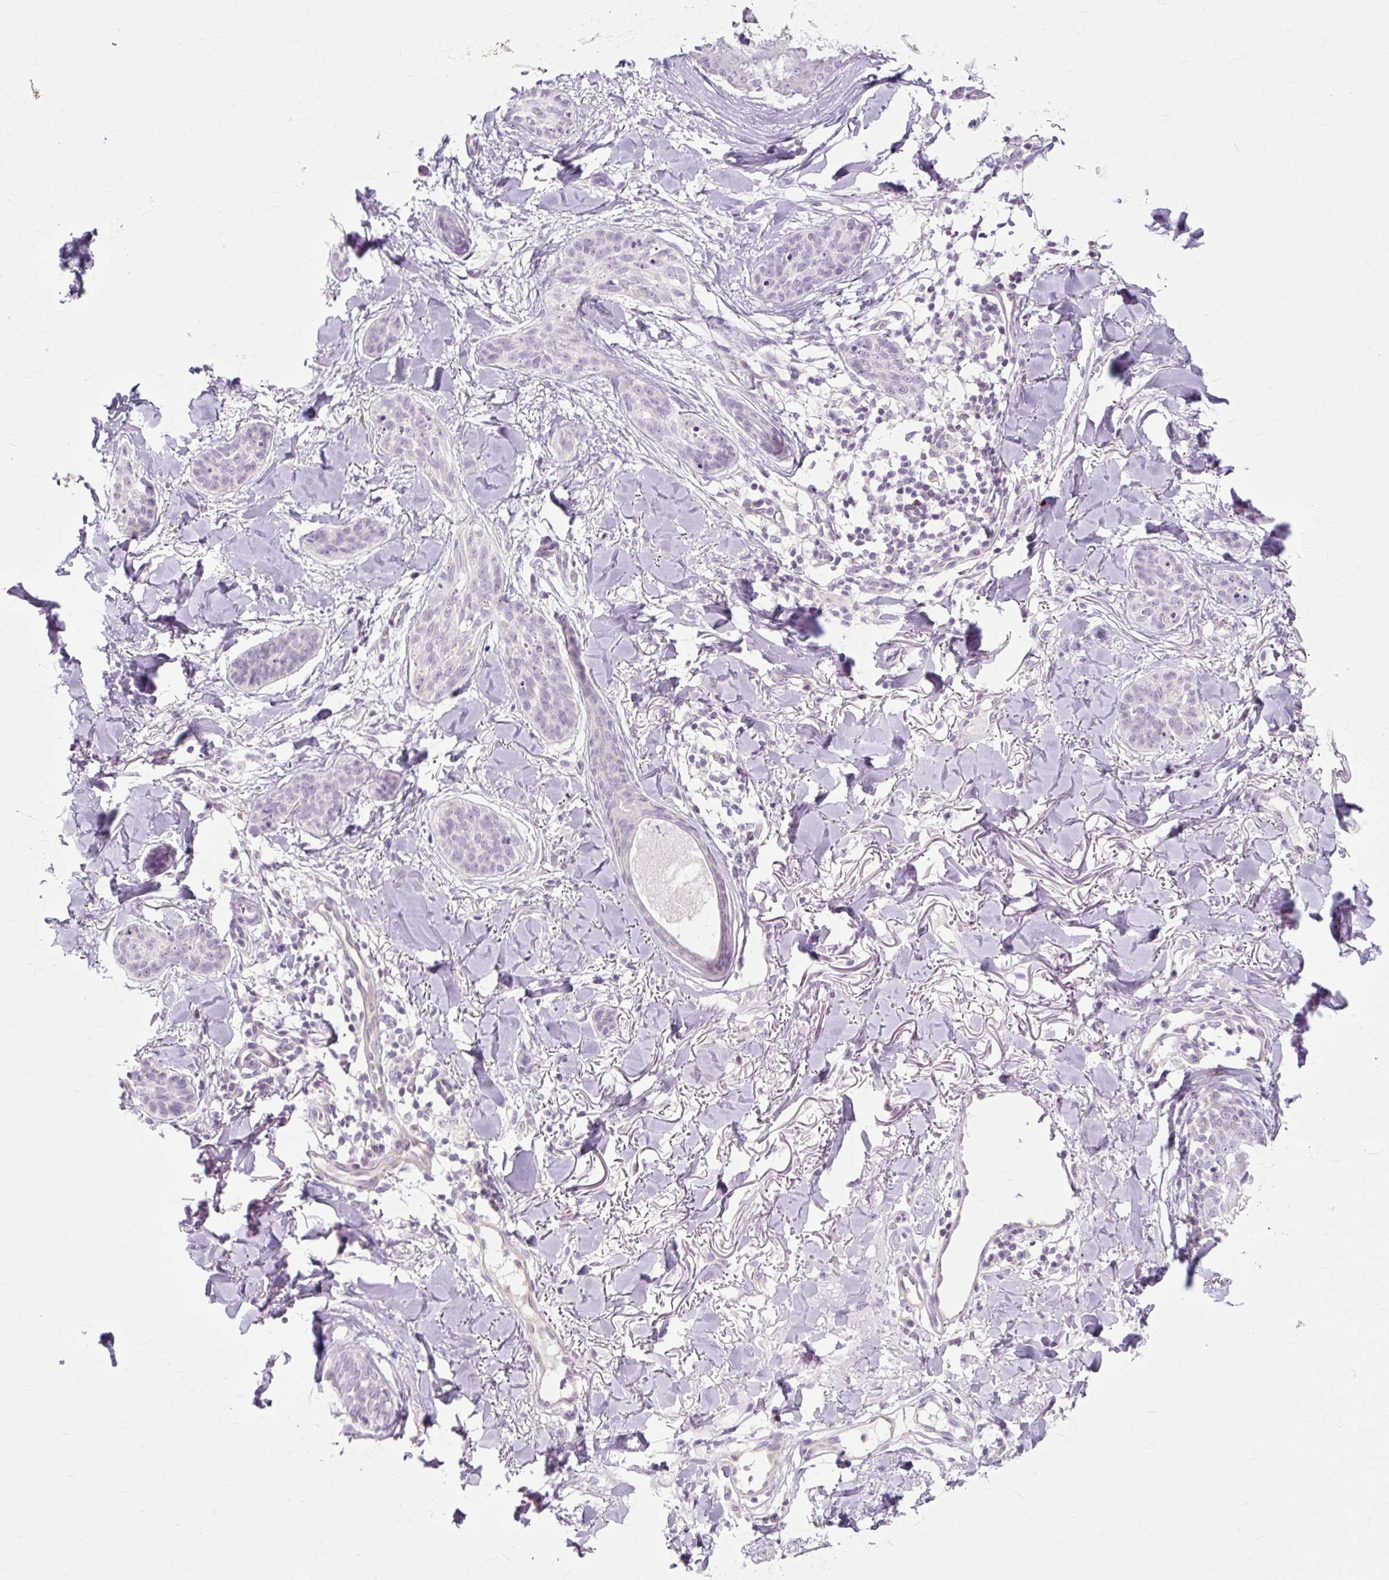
{"staining": {"intensity": "negative", "quantity": "none", "location": "none"}, "tissue": "skin cancer", "cell_type": "Tumor cells", "image_type": "cancer", "snomed": [{"axis": "morphology", "description": "Basal cell carcinoma"}, {"axis": "topography", "description": "Skin"}], "caption": "Tumor cells are negative for brown protein staining in skin basal cell carcinoma.", "gene": "ZNF35", "patient": {"sex": "male", "age": 52}}